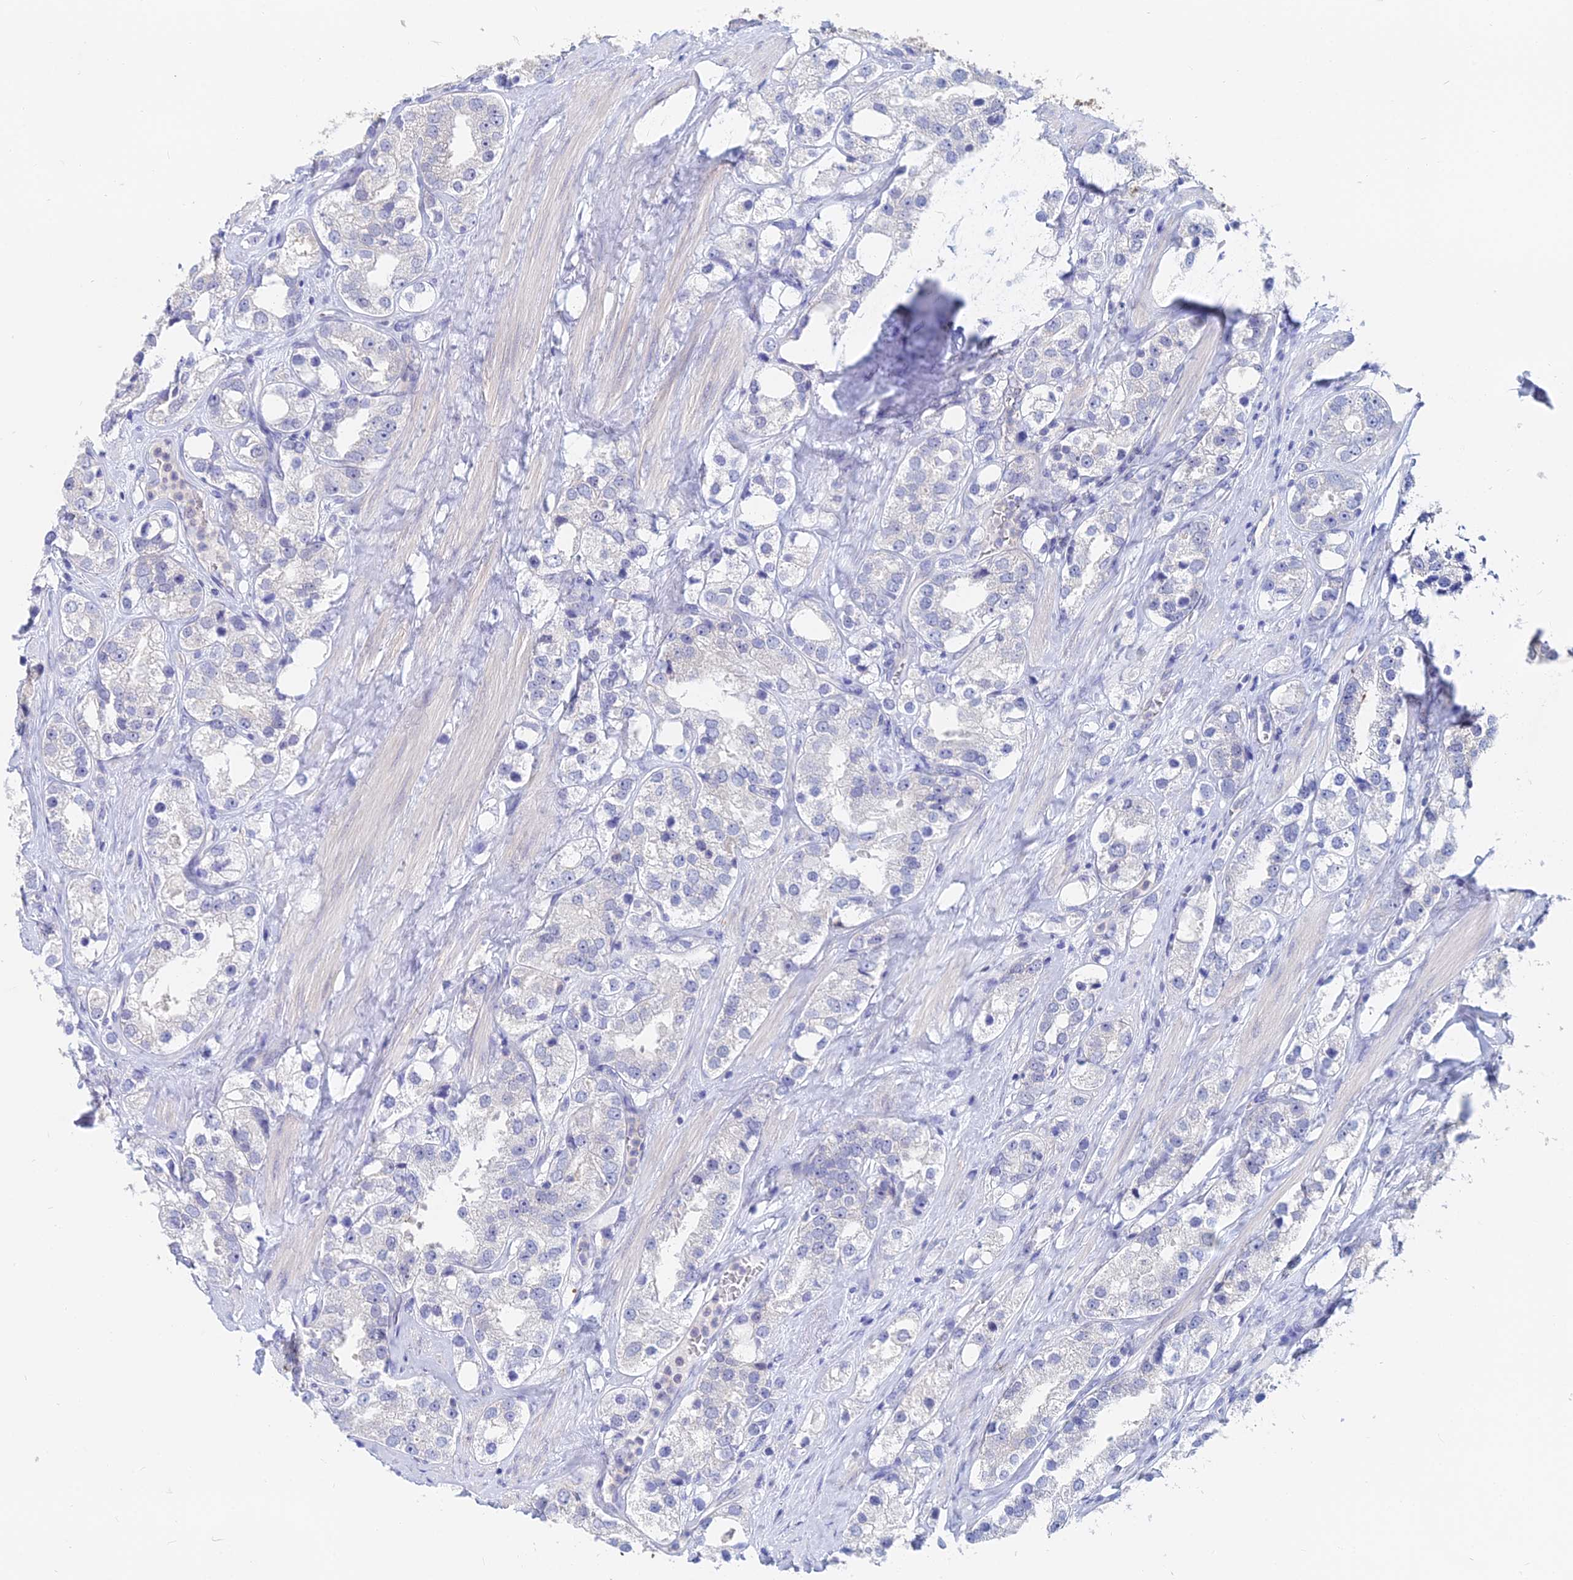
{"staining": {"intensity": "negative", "quantity": "none", "location": "none"}, "tissue": "prostate cancer", "cell_type": "Tumor cells", "image_type": "cancer", "snomed": [{"axis": "morphology", "description": "Adenocarcinoma, NOS"}, {"axis": "topography", "description": "Prostate"}], "caption": "Immunohistochemical staining of prostate cancer (adenocarcinoma) demonstrates no significant staining in tumor cells.", "gene": "B3GALT4", "patient": {"sex": "male", "age": 79}}